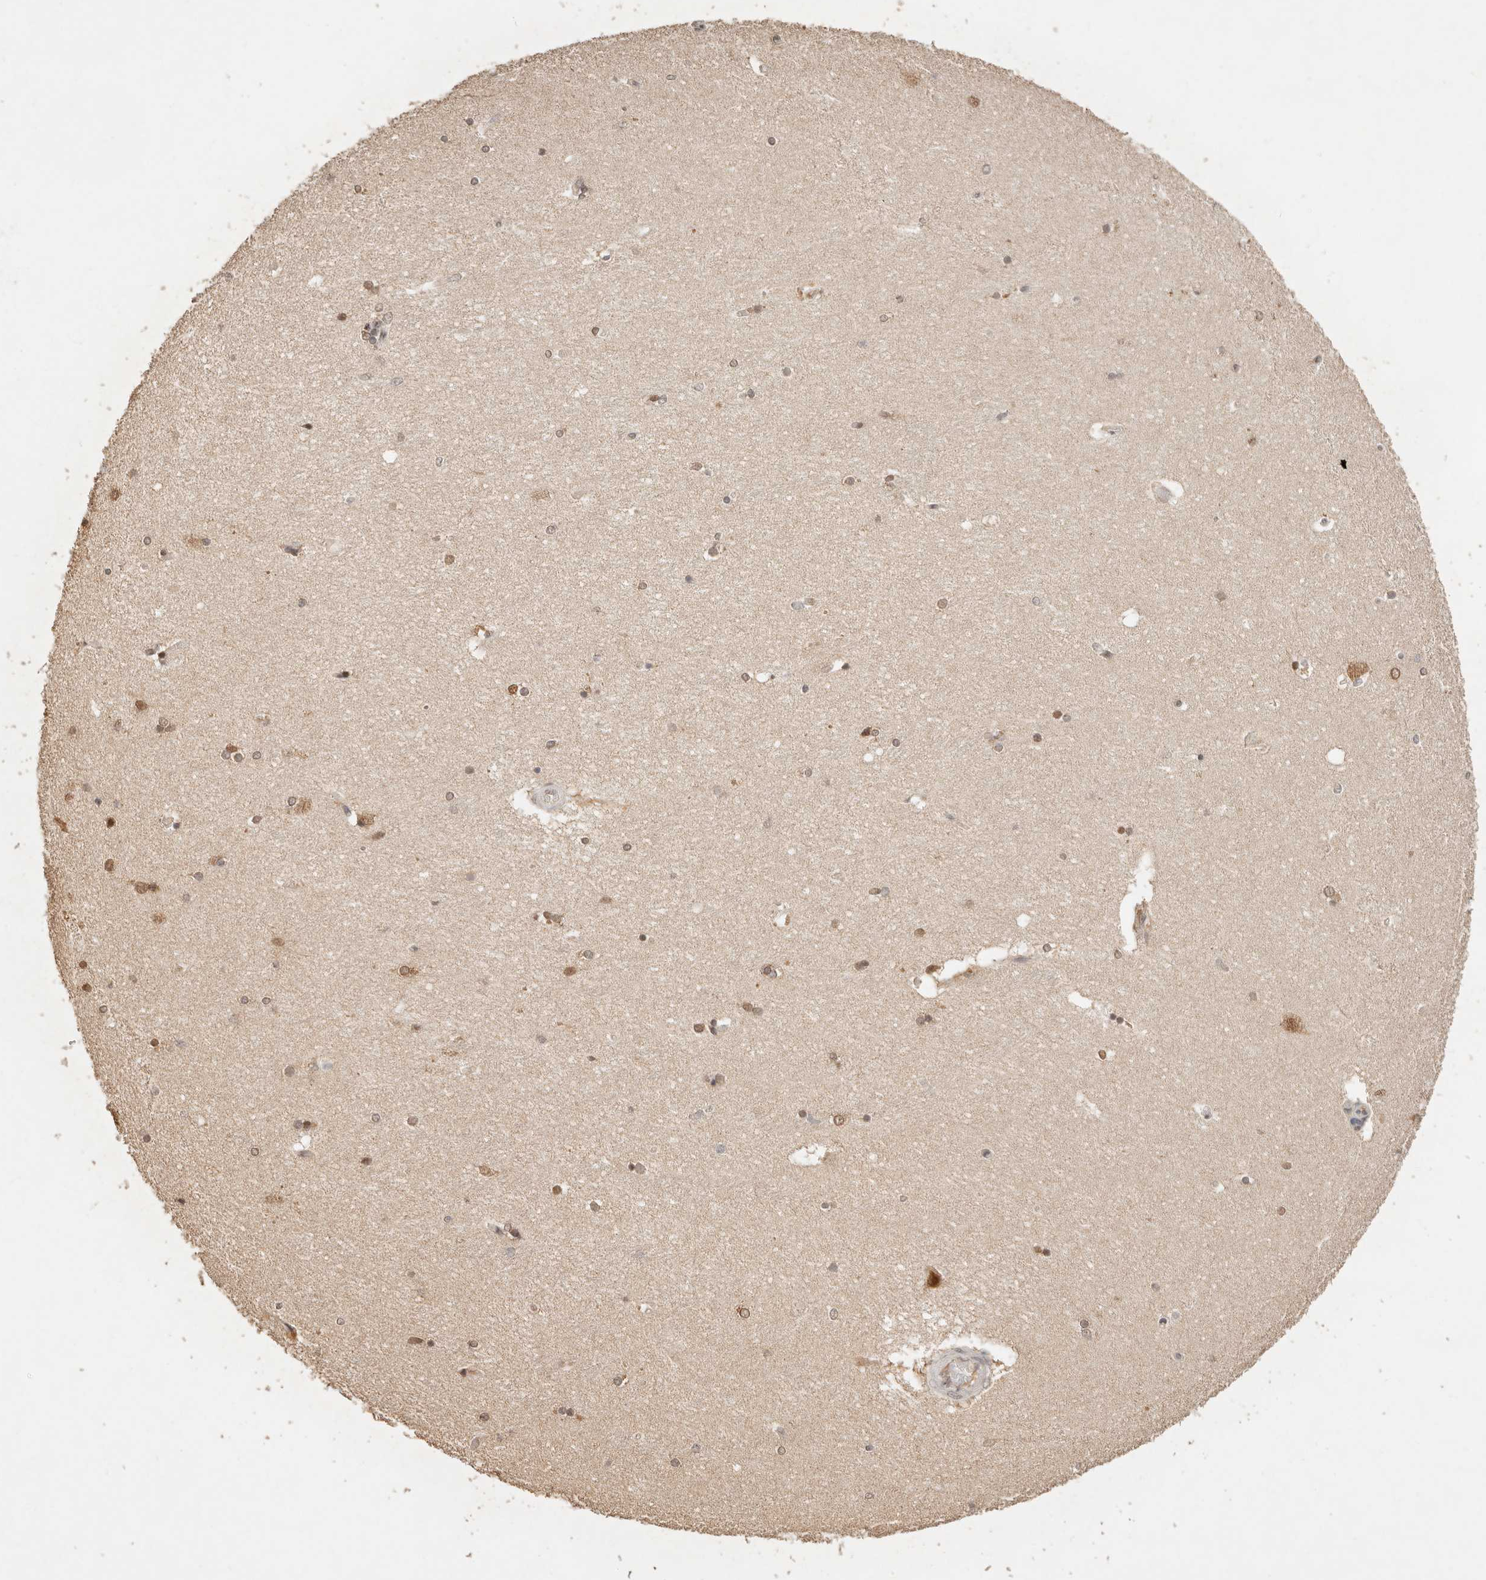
{"staining": {"intensity": "moderate", "quantity": "<25%", "location": "nuclear"}, "tissue": "hippocampus", "cell_type": "Glial cells", "image_type": "normal", "snomed": [{"axis": "morphology", "description": "Normal tissue, NOS"}, {"axis": "topography", "description": "Hippocampus"}], "caption": "Brown immunohistochemical staining in normal hippocampus shows moderate nuclear expression in about <25% of glial cells.", "gene": "NPAS2", "patient": {"sex": "female", "age": 54}}